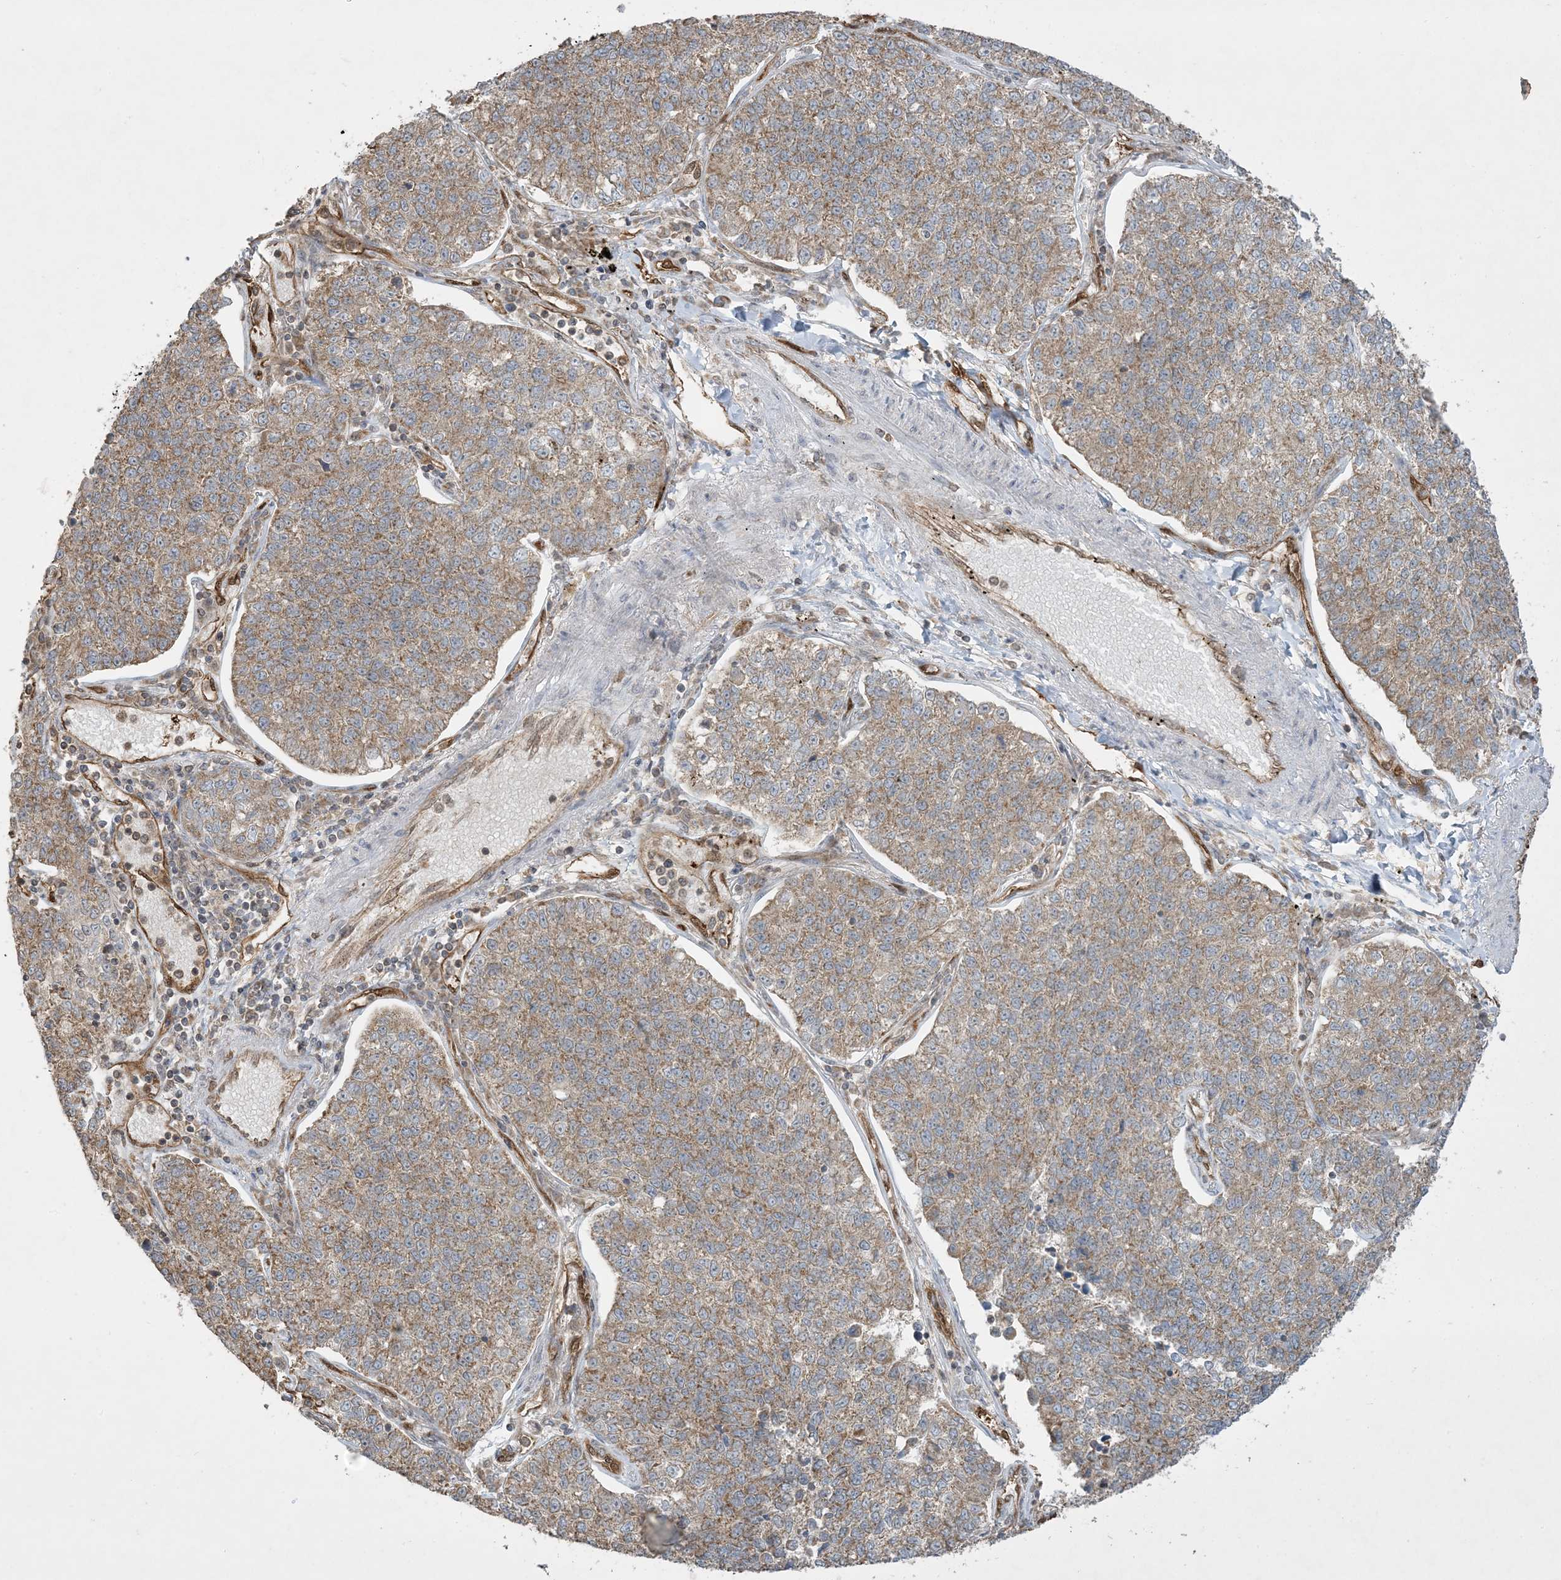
{"staining": {"intensity": "moderate", "quantity": ">75%", "location": "cytoplasmic/membranous"}, "tissue": "lung cancer", "cell_type": "Tumor cells", "image_type": "cancer", "snomed": [{"axis": "morphology", "description": "Adenocarcinoma, NOS"}, {"axis": "topography", "description": "Lung"}], "caption": "A brown stain labels moderate cytoplasmic/membranous positivity of a protein in human adenocarcinoma (lung) tumor cells.", "gene": "PPM1F", "patient": {"sex": "male", "age": 49}}